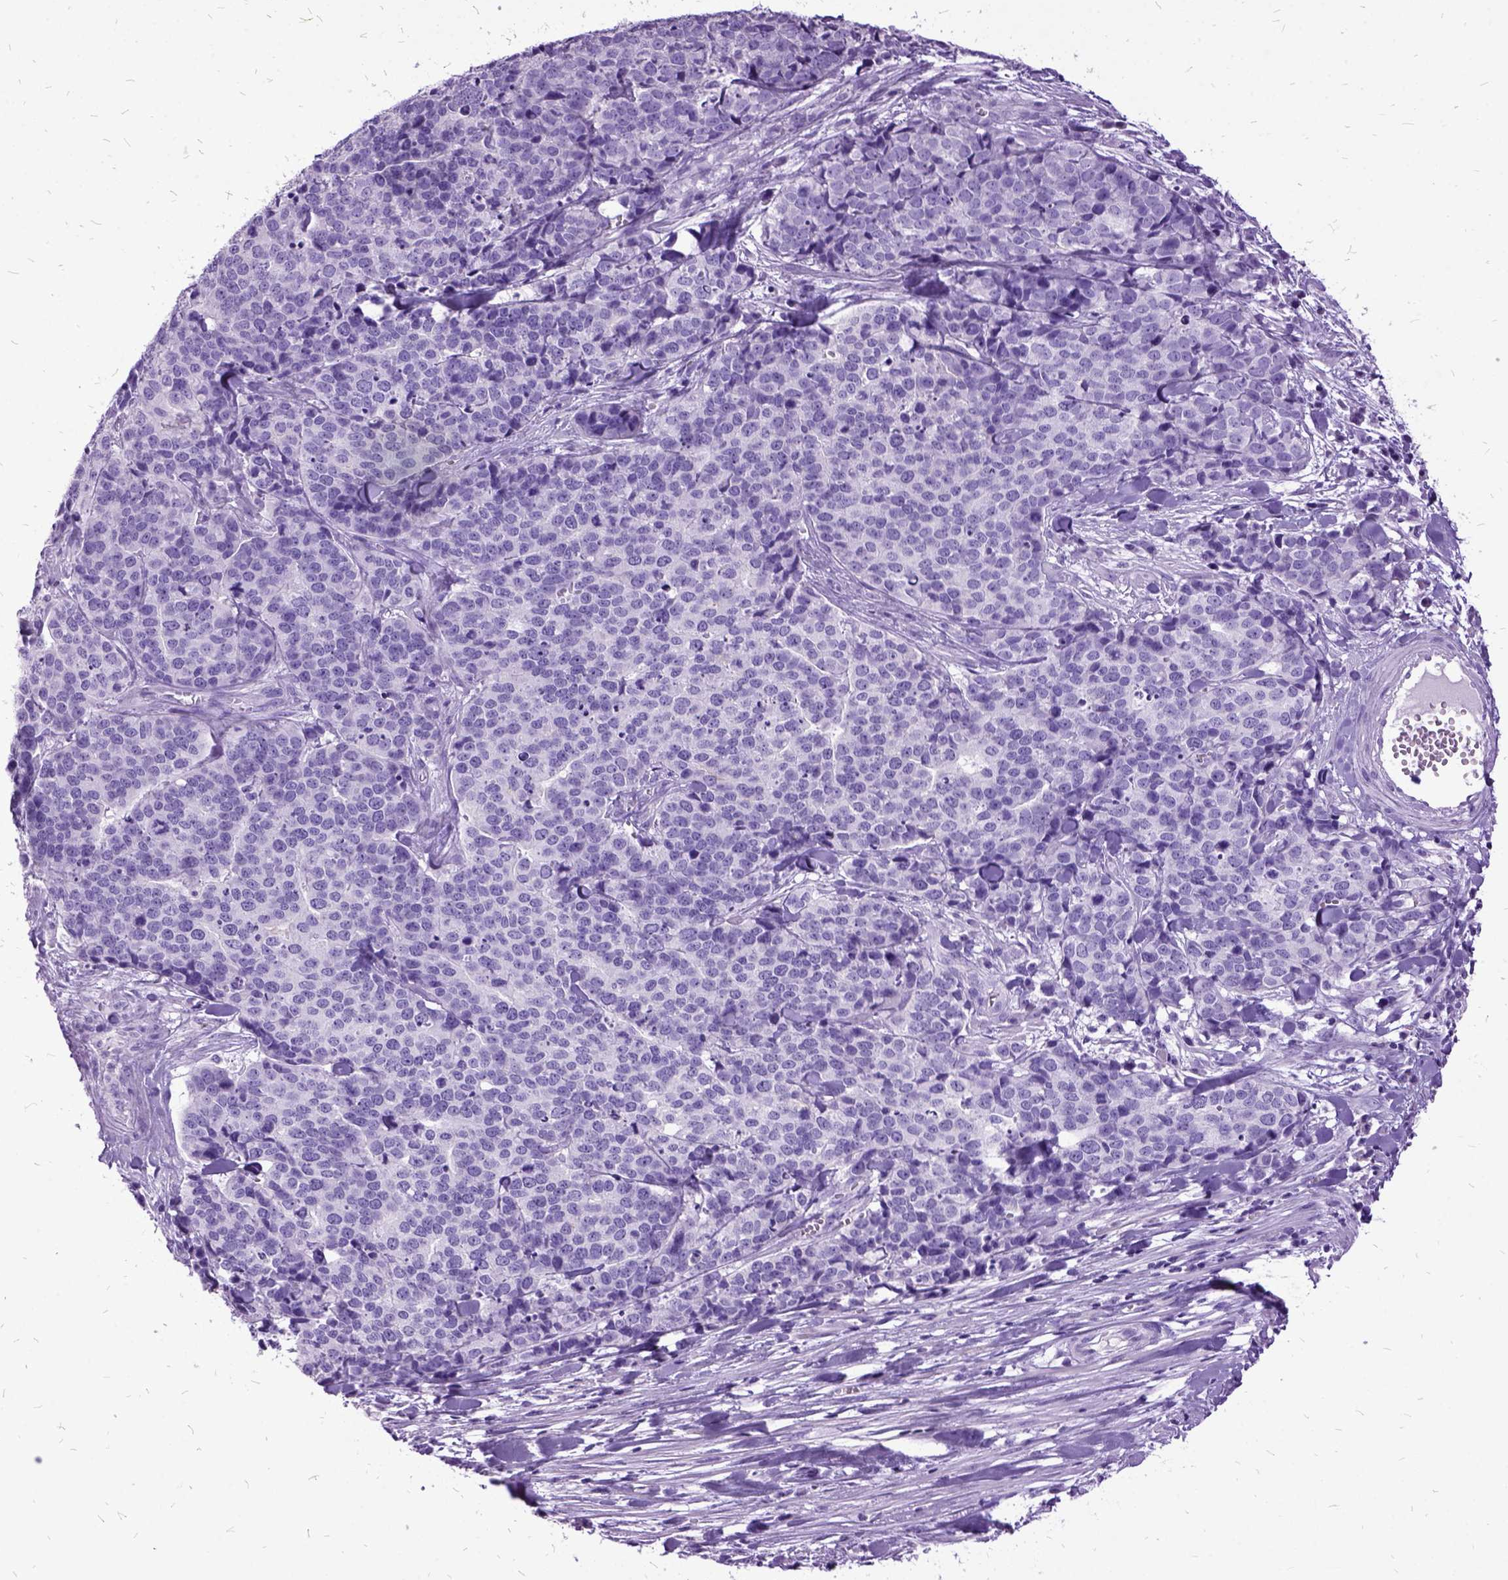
{"staining": {"intensity": "negative", "quantity": "none", "location": "none"}, "tissue": "ovarian cancer", "cell_type": "Tumor cells", "image_type": "cancer", "snomed": [{"axis": "morphology", "description": "Carcinoma, endometroid"}, {"axis": "topography", "description": "Ovary"}], "caption": "Tumor cells are negative for brown protein staining in ovarian cancer.", "gene": "MME", "patient": {"sex": "female", "age": 65}}